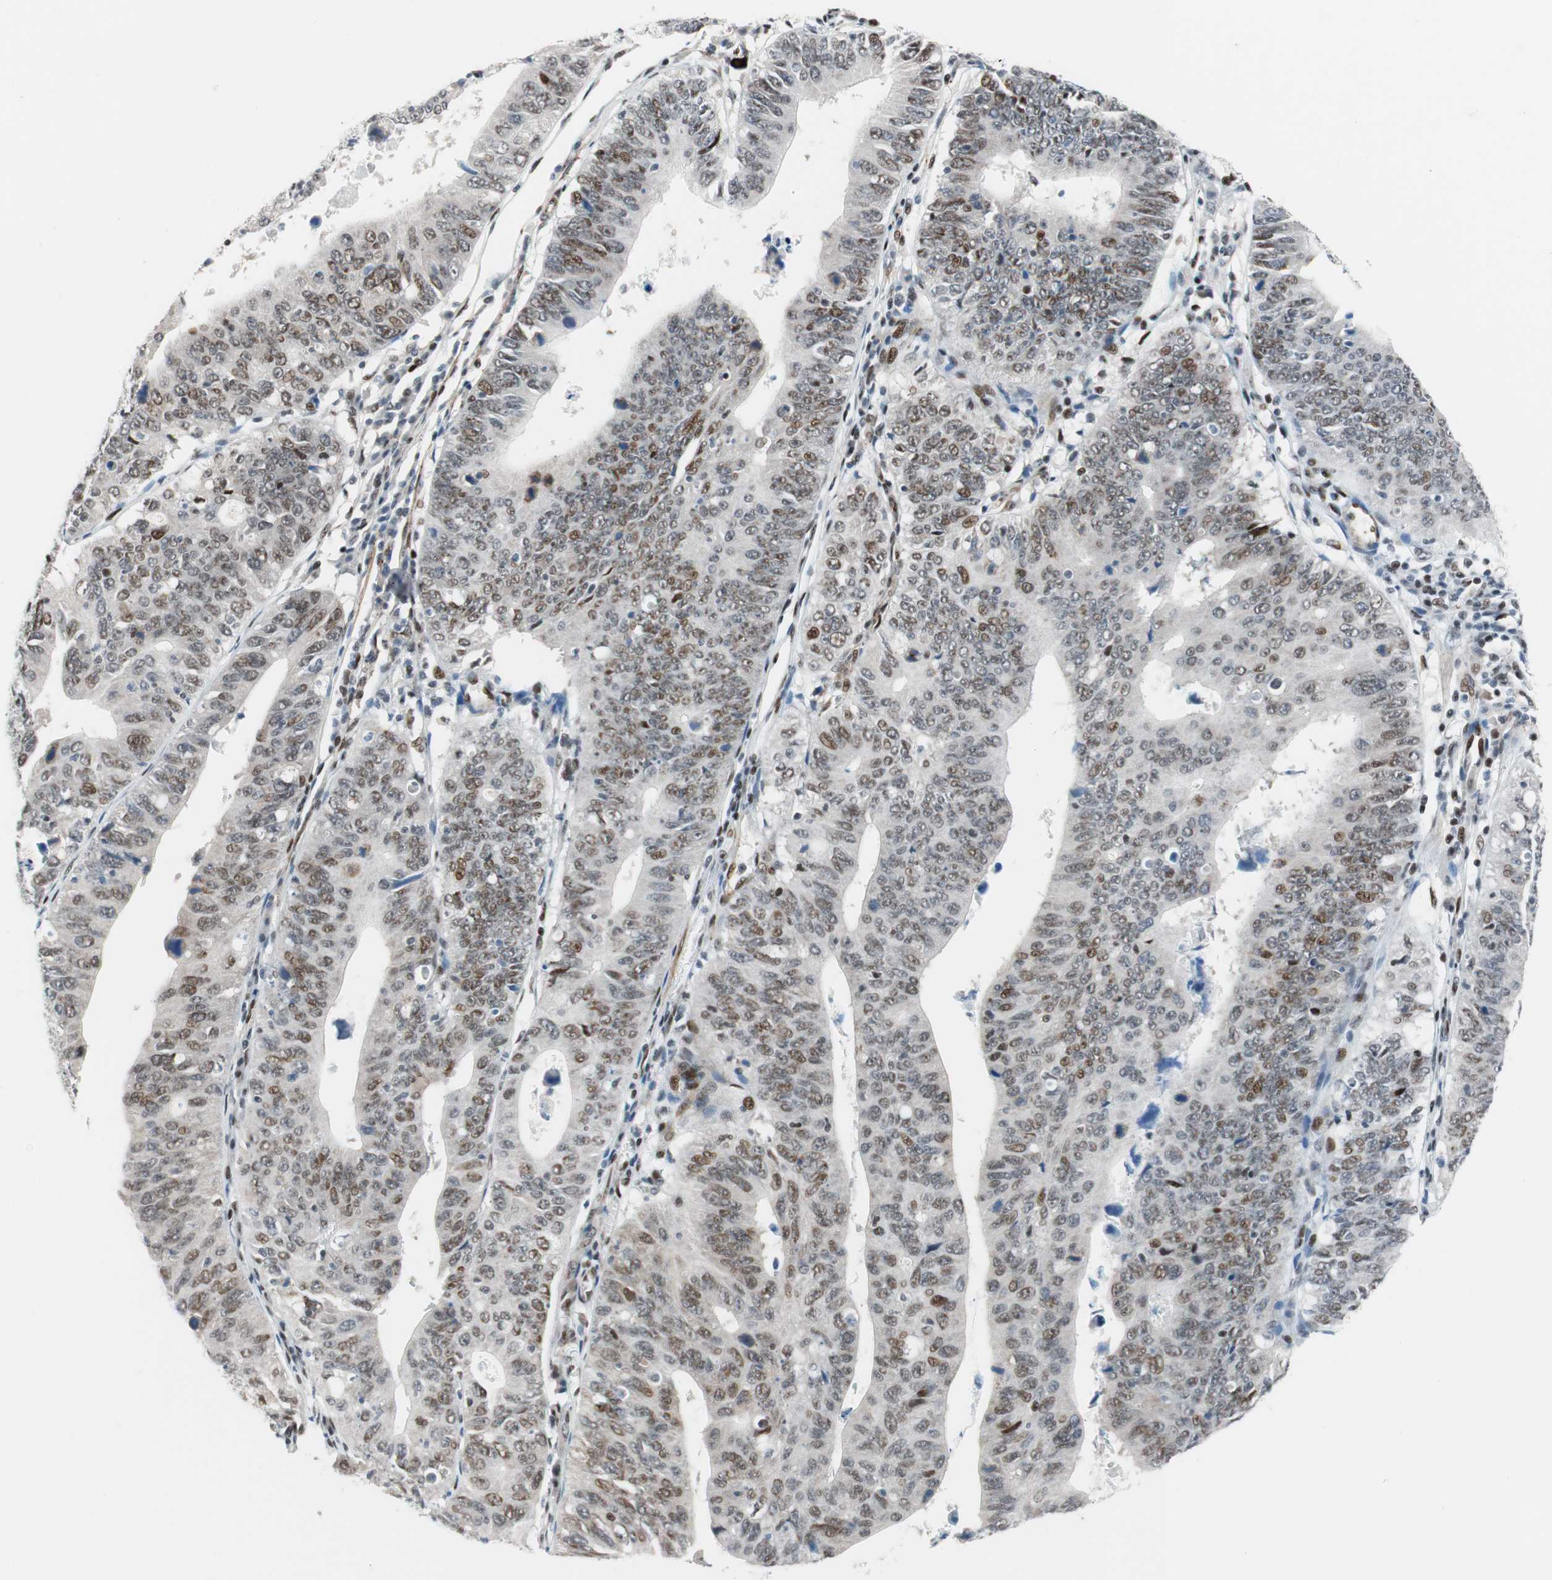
{"staining": {"intensity": "moderate", "quantity": "25%-75%", "location": "nuclear"}, "tissue": "stomach cancer", "cell_type": "Tumor cells", "image_type": "cancer", "snomed": [{"axis": "morphology", "description": "Adenocarcinoma, NOS"}, {"axis": "topography", "description": "Stomach"}], "caption": "About 25%-75% of tumor cells in human stomach cancer (adenocarcinoma) display moderate nuclear protein expression as visualized by brown immunohistochemical staining.", "gene": "FBXO44", "patient": {"sex": "male", "age": 59}}